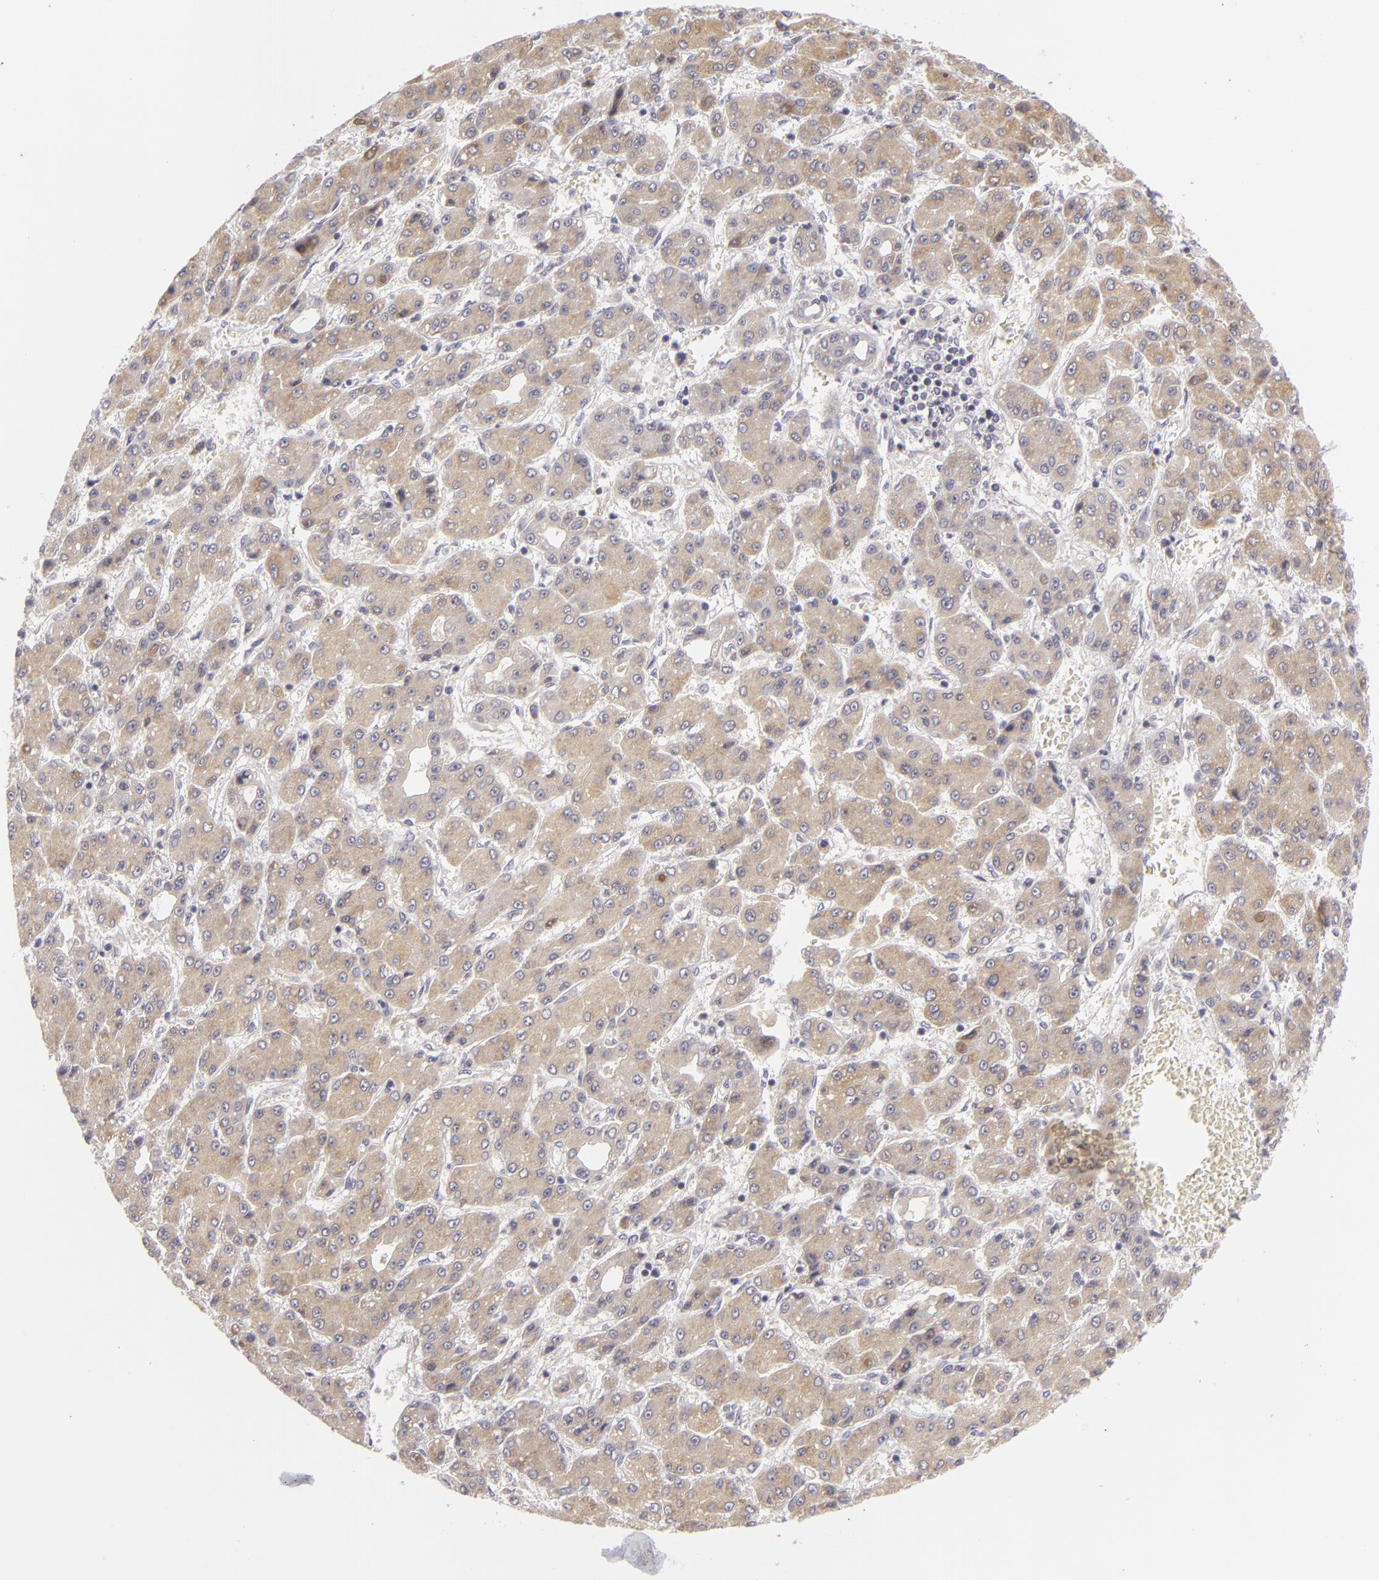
{"staining": {"intensity": "weak", "quantity": ">75%", "location": "cytoplasmic/membranous"}, "tissue": "liver cancer", "cell_type": "Tumor cells", "image_type": "cancer", "snomed": [{"axis": "morphology", "description": "Carcinoma, Hepatocellular, NOS"}, {"axis": "topography", "description": "Liver"}], "caption": "A histopathology image showing weak cytoplasmic/membranous expression in about >75% of tumor cells in liver cancer, as visualized by brown immunohistochemical staining.", "gene": "ATP2B3", "patient": {"sex": "male", "age": 69}}